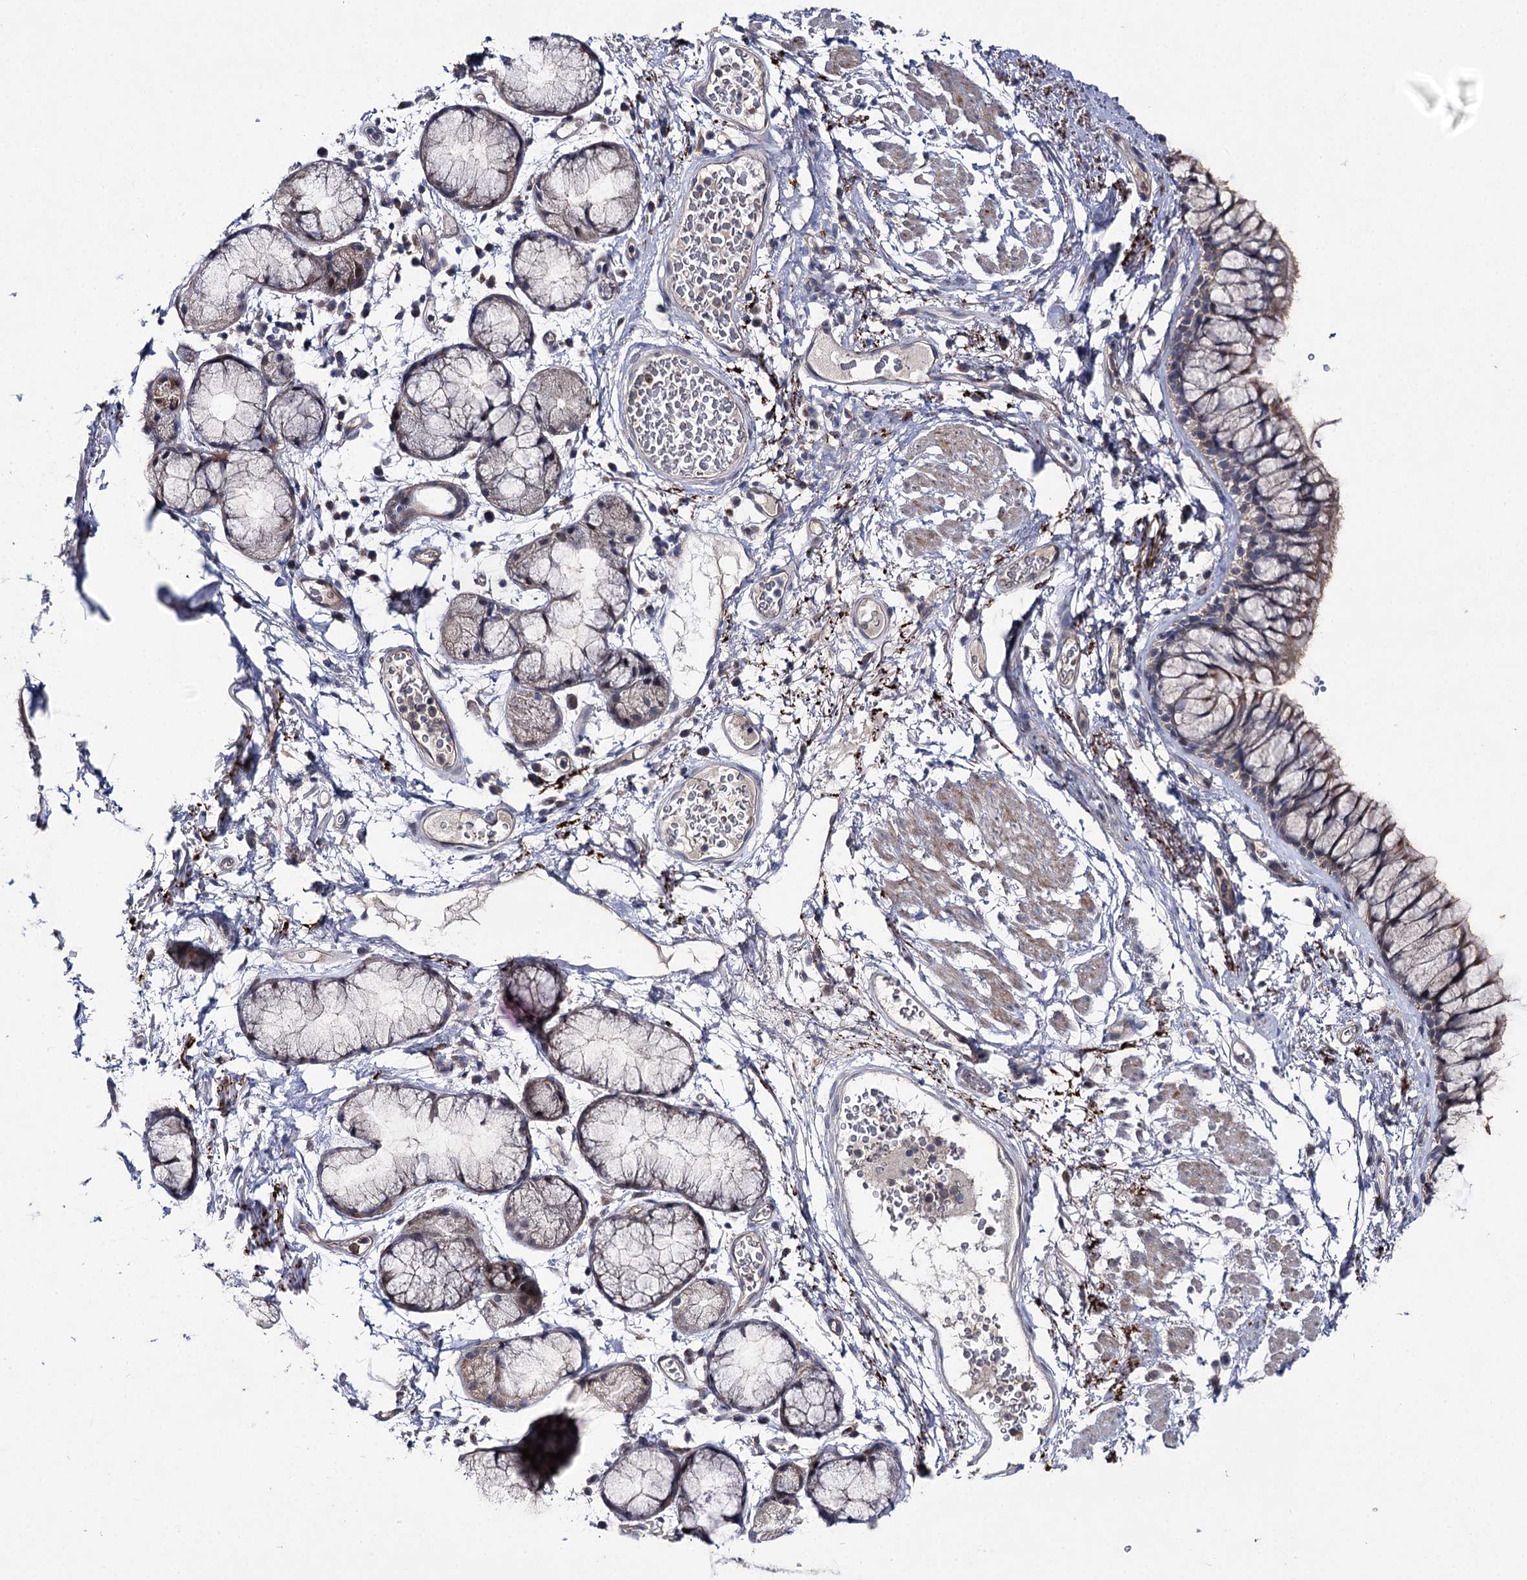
{"staining": {"intensity": "moderate", "quantity": ">75%", "location": "cytoplasmic/membranous"}, "tissue": "bronchus", "cell_type": "Respiratory epithelial cells", "image_type": "normal", "snomed": [{"axis": "morphology", "description": "Normal tissue, NOS"}, {"axis": "topography", "description": "Cartilage tissue"}, {"axis": "topography", "description": "Bronchus"}], "caption": "Bronchus stained with DAB IHC shows medium levels of moderate cytoplasmic/membranous positivity in about >75% of respiratory epithelial cells.", "gene": "AURKC", "patient": {"sex": "female", "age": 73}}